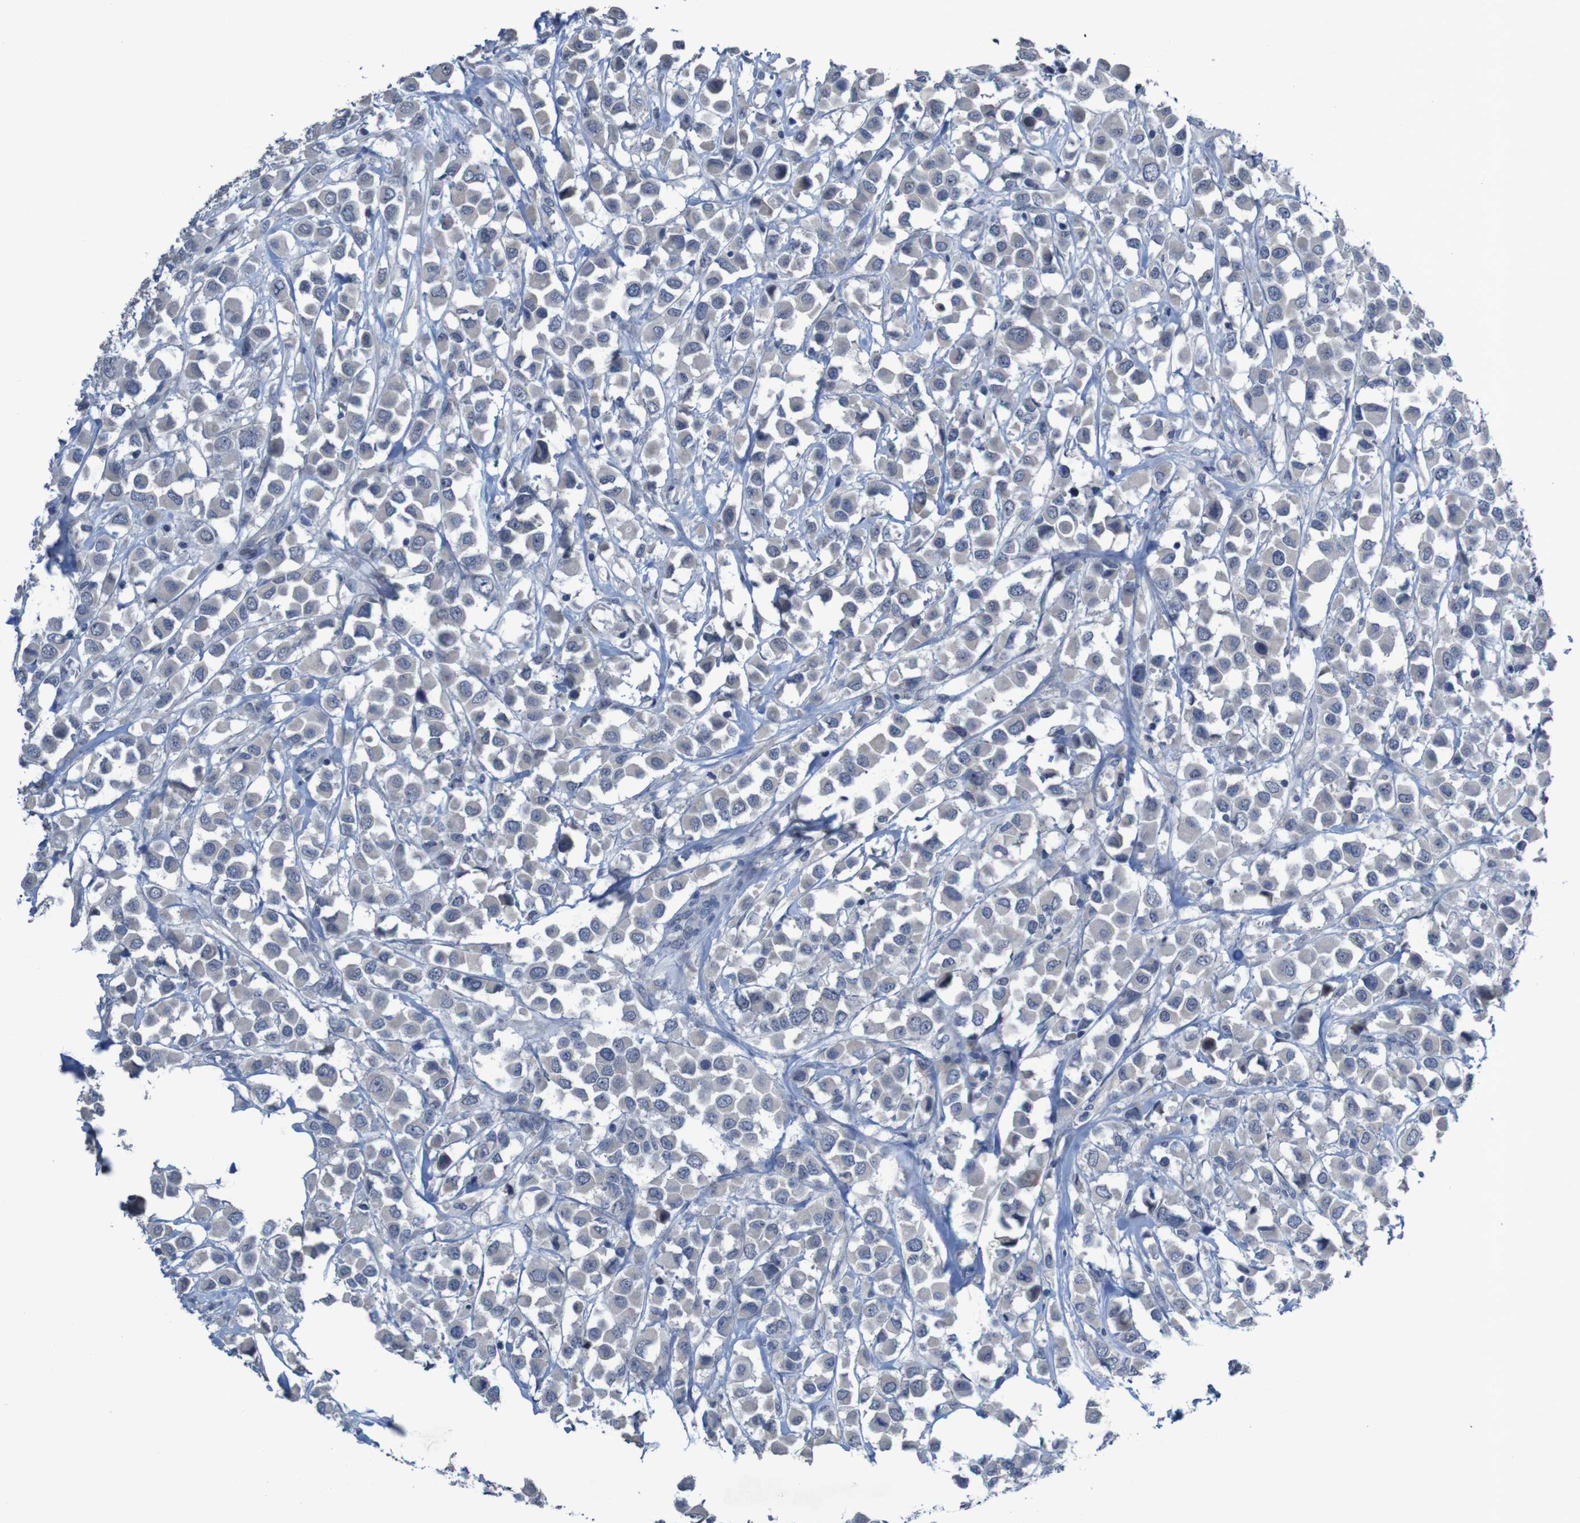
{"staining": {"intensity": "negative", "quantity": "none", "location": "none"}, "tissue": "breast cancer", "cell_type": "Tumor cells", "image_type": "cancer", "snomed": [{"axis": "morphology", "description": "Duct carcinoma"}, {"axis": "topography", "description": "Breast"}], "caption": "An immunohistochemistry (IHC) photomicrograph of infiltrating ductal carcinoma (breast) is shown. There is no staining in tumor cells of infiltrating ductal carcinoma (breast).", "gene": "CLDN18", "patient": {"sex": "female", "age": 61}}